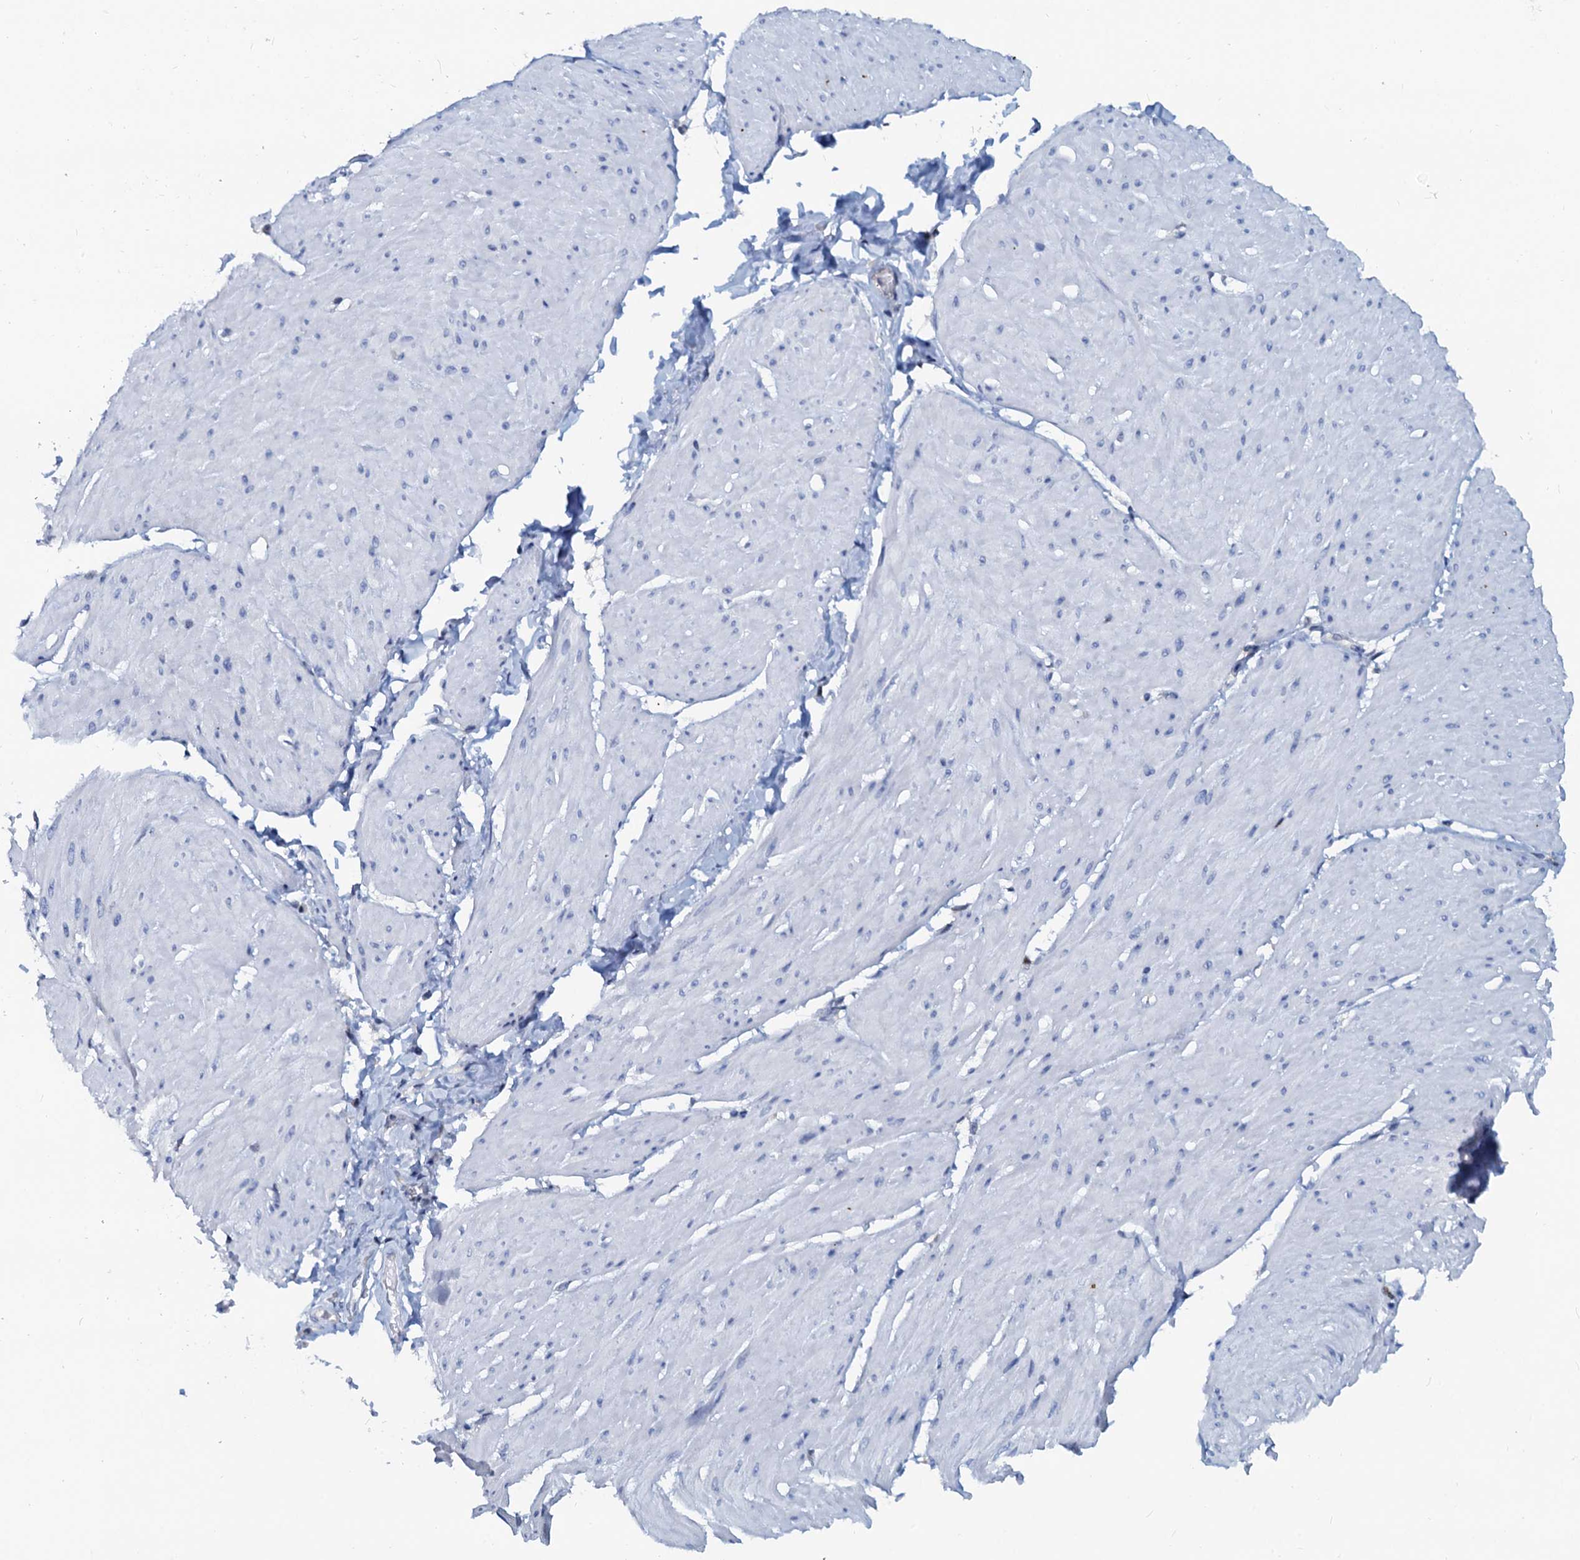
{"staining": {"intensity": "moderate", "quantity": "<25%", "location": "nuclear"}, "tissue": "smooth muscle", "cell_type": "Smooth muscle cells", "image_type": "normal", "snomed": [{"axis": "morphology", "description": "Urothelial carcinoma, High grade"}, {"axis": "topography", "description": "Urinary bladder"}], "caption": "Smooth muscle stained with DAB immunohistochemistry shows low levels of moderate nuclear staining in approximately <25% of smooth muscle cells. Using DAB (brown) and hematoxylin (blue) stains, captured at high magnification using brightfield microscopy.", "gene": "PTGES3", "patient": {"sex": "male", "age": 46}}